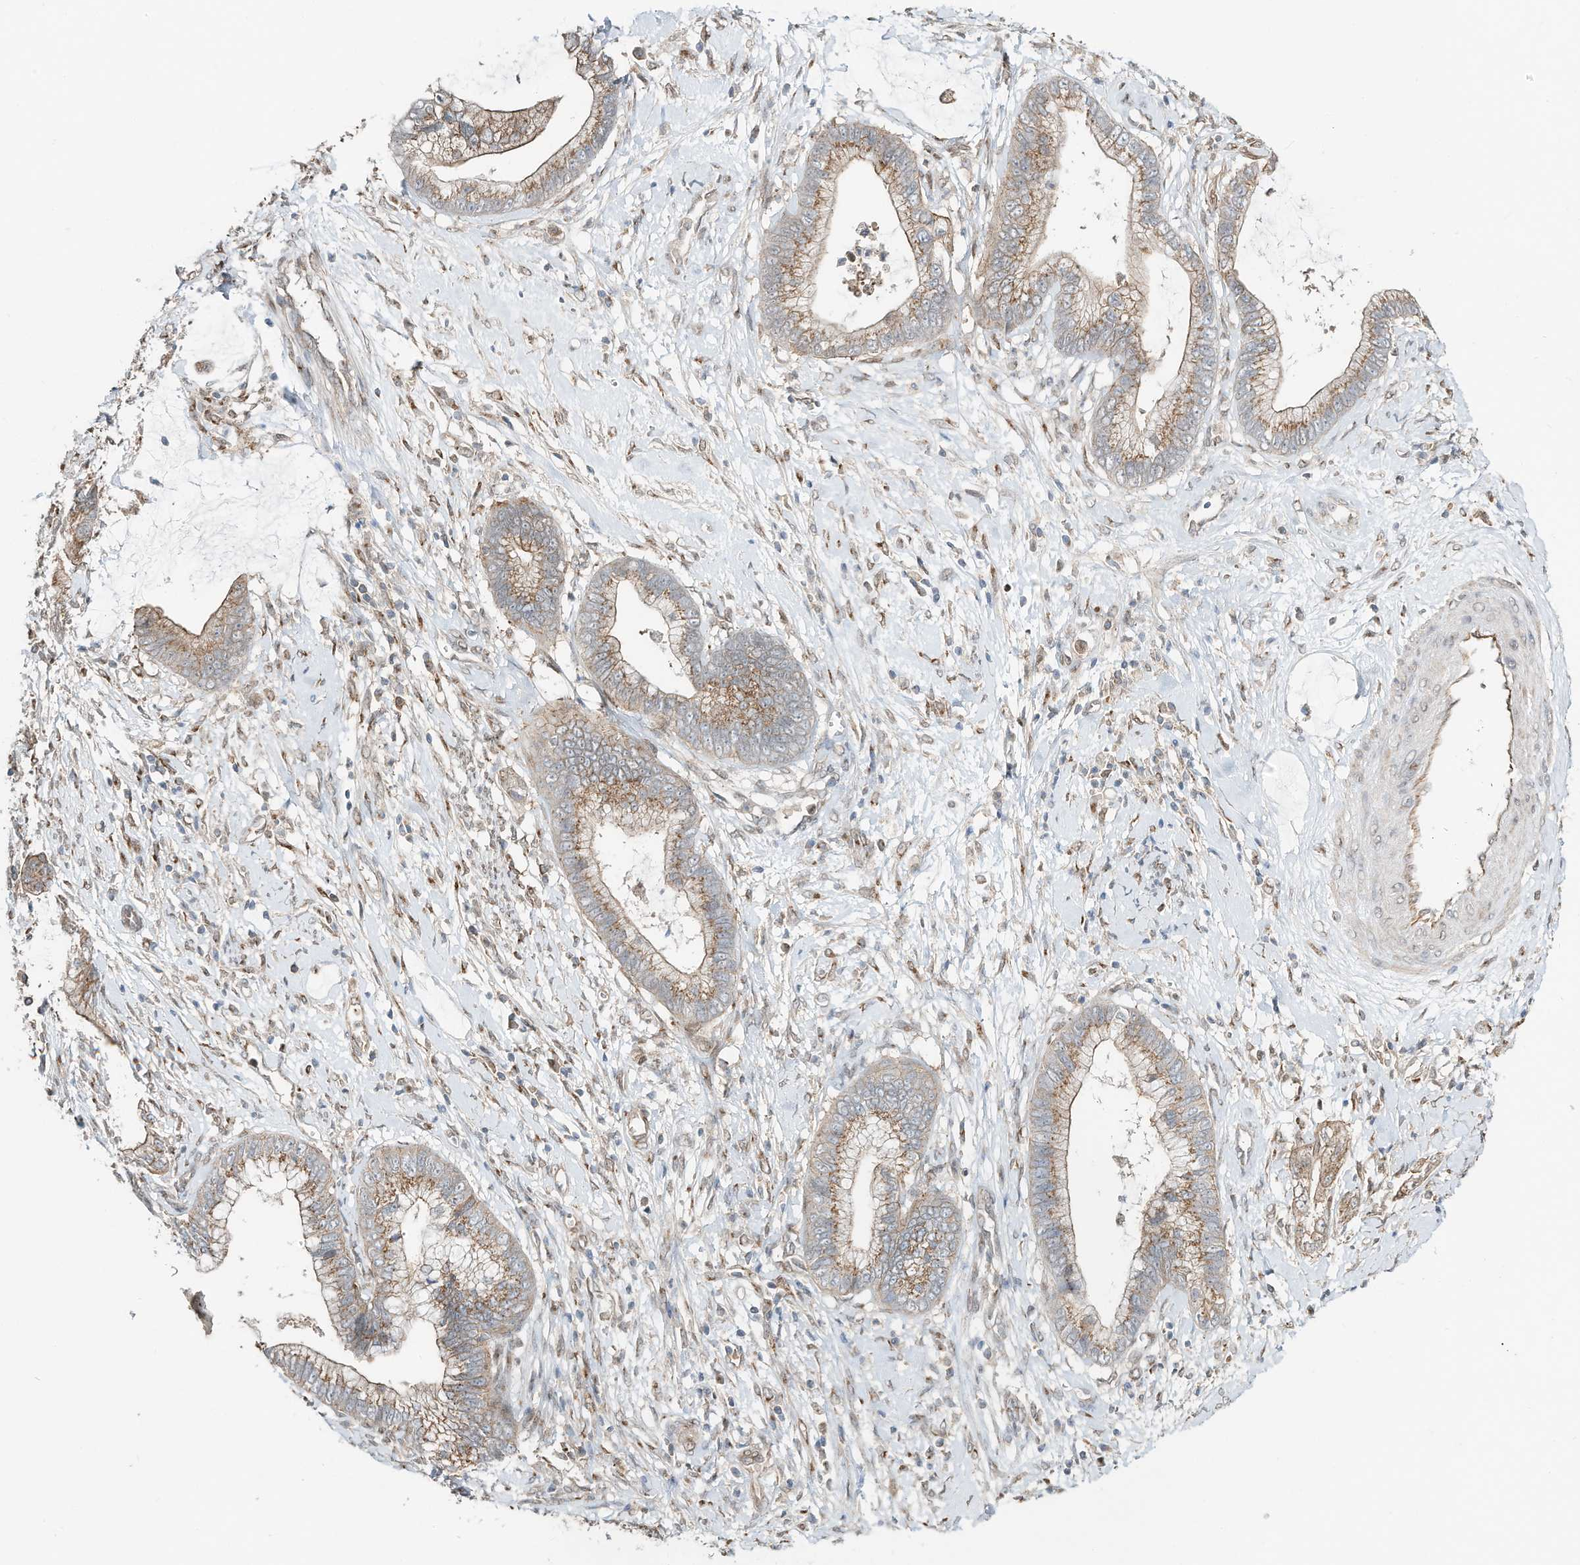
{"staining": {"intensity": "moderate", "quantity": ">75%", "location": "cytoplasmic/membranous"}, "tissue": "cervical cancer", "cell_type": "Tumor cells", "image_type": "cancer", "snomed": [{"axis": "morphology", "description": "Adenocarcinoma, NOS"}, {"axis": "topography", "description": "Cervix"}], "caption": "Tumor cells display moderate cytoplasmic/membranous staining in about >75% of cells in cervical cancer. (brown staining indicates protein expression, while blue staining denotes nuclei).", "gene": "CUX1", "patient": {"sex": "female", "age": 44}}